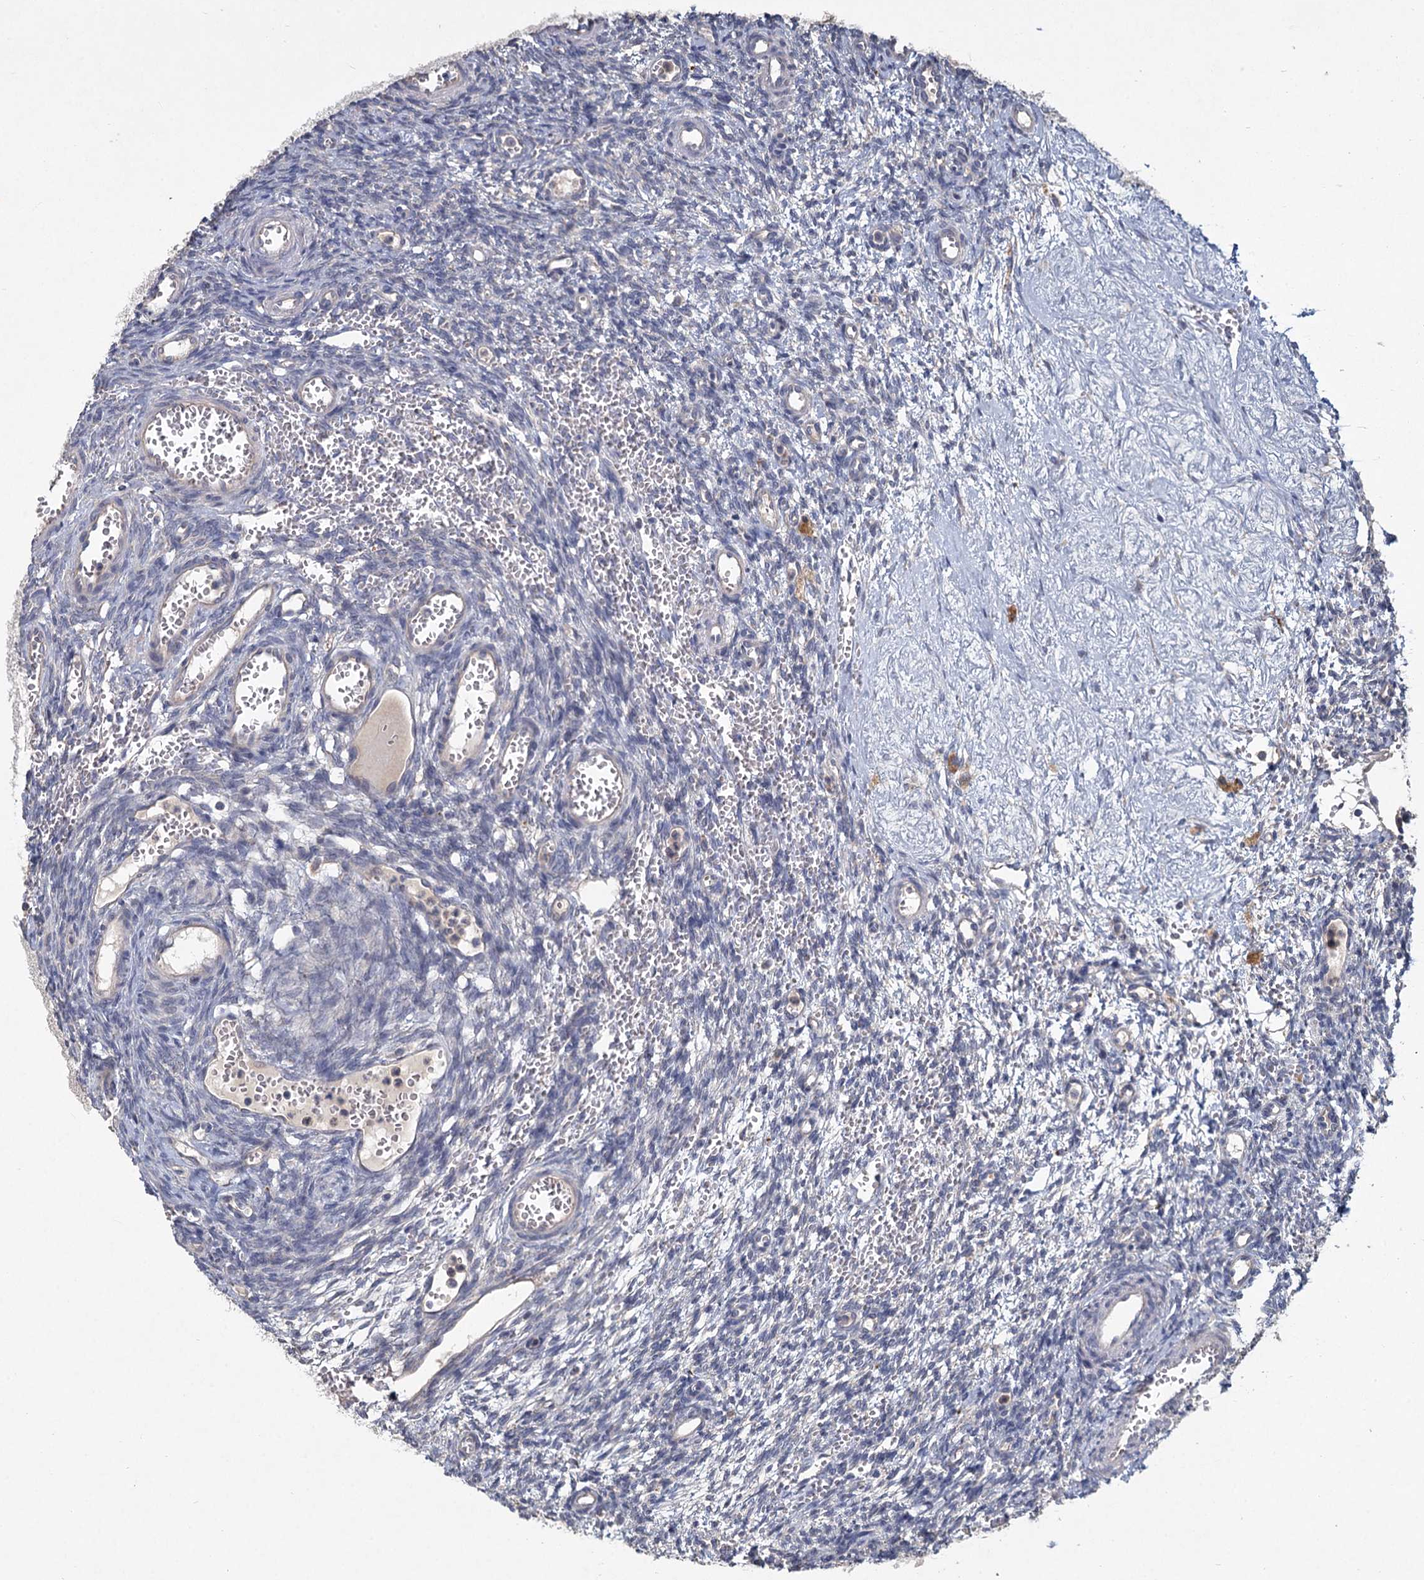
{"staining": {"intensity": "negative", "quantity": "none", "location": "none"}, "tissue": "ovary", "cell_type": "Ovarian stroma cells", "image_type": "normal", "snomed": [{"axis": "morphology", "description": "Normal tissue, NOS"}, {"axis": "topography", "description": "Ovary"}], "caption": "The IHC histopathology image has no significant positivity in ovarian stroma cells of ovary. (DAB (3,3'-diaminobenzidine) immunohistochemistry with hematoxylin counter stain).", "gene": "HES2", "patient": {"sex": "female", "age": 39}}